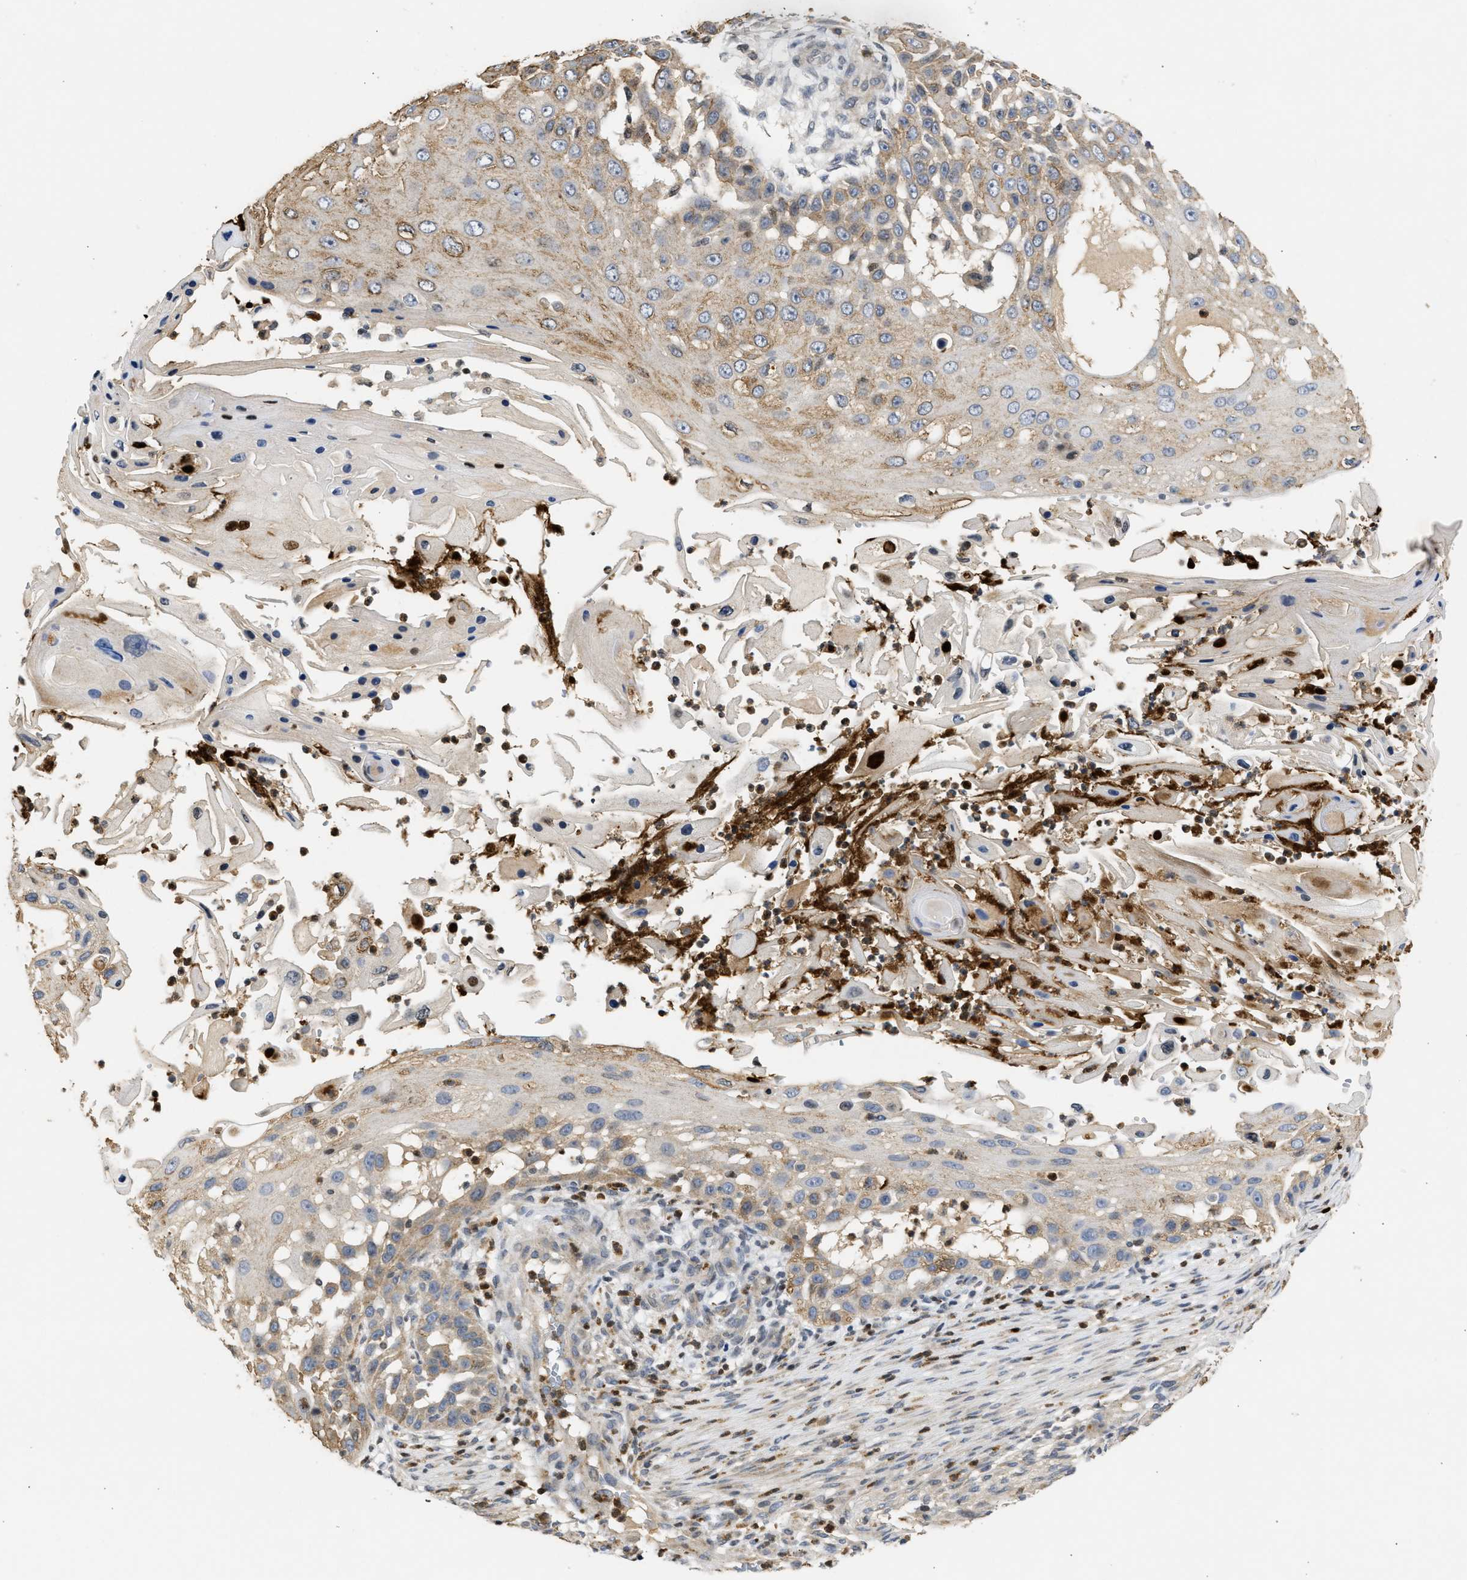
{"staining": {"intensity": "weak", "quantity": "25%-75%", "location": "cytoplasmic/membranous"}, "tissue": "skin cancer", "cell_type": "Tumor cells", "image_type": "cancer", "snomed": [{"axis": "morphology", "description": "Squamous cell carcinoma, NOS"}, {"axis": "topography", "description": "Skin"}], "caption": "Weak cytoplasmic/membranous protein positivity is seen in about 25%-75% of tumor cells in squamous cell carcinoma (skin).", "gene": "ENSG00000142539", "patient": {"sex": "female", "age": 44}}